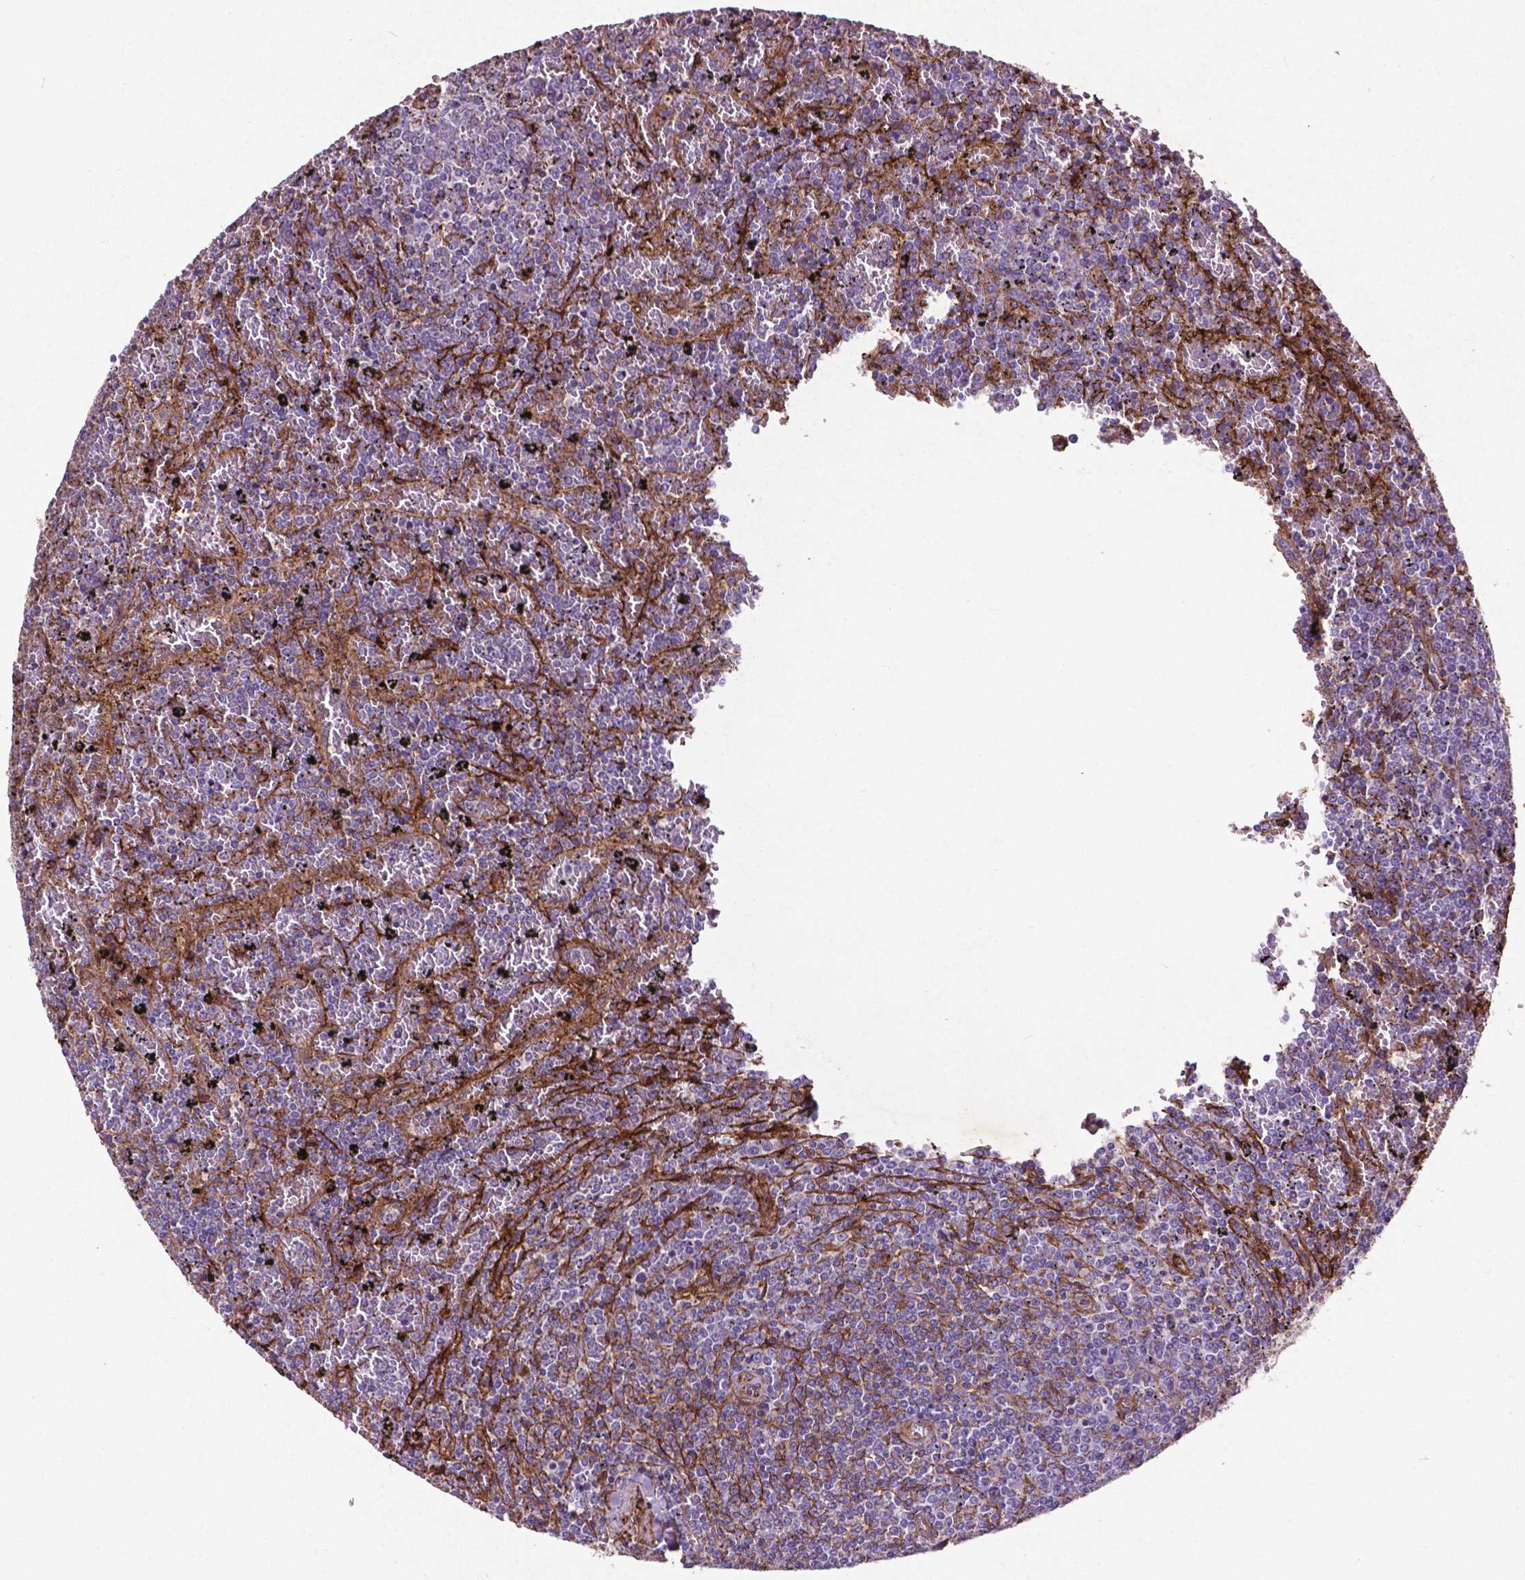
{"staining": {"intensity": "negative", "quantity": "none", "location": "none"}, "tissue": "lymphoma", "cell_type": "Tumor cells", "image_type": "cancer", "snomed": [{"axis": "morphology", "description": "Malignant lymphoma, non-Hodgkin's type, Low grade"}, {"axis": "topography", "description": "Spleen"}], "caption": "Immunohistochemistry of human low-grade malignant lymphoma, non-Hodgkin's type displays no staining in tumor cells.", "gene": "RRAS", "patient": {"sex": "female", "age": 77}}